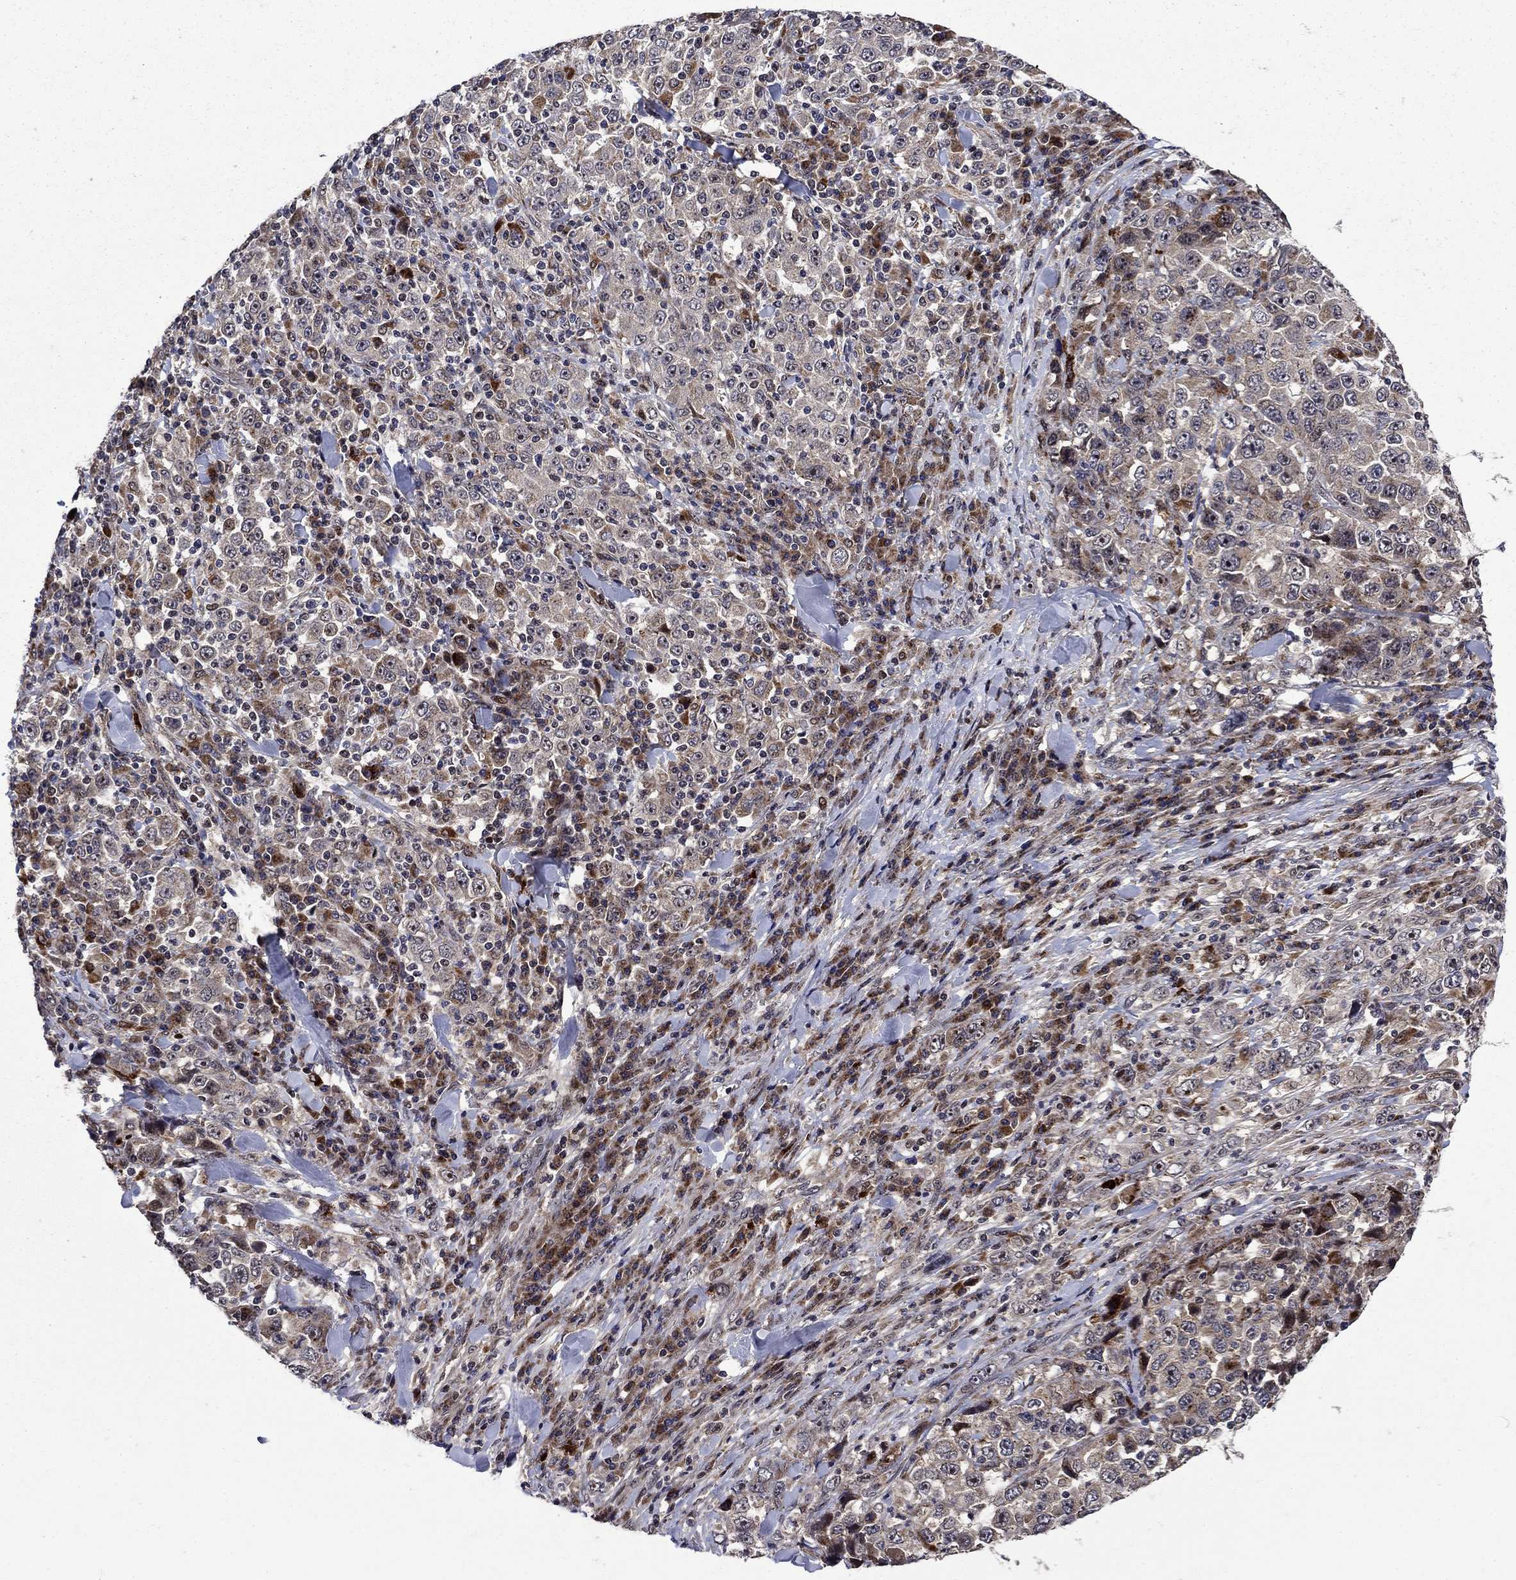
{"staining": {"intensity": "moderate", "quantity": "<25%", "location": "cytoplasmic/membranous"}, "tissue": "stomach cancer", "cell_type": "Tumor cells", "image_type": "cancer", "snomed": [{"axis": "morphology", "description": "Normal tissue, NOS"}, {"axis": "morphology", "description": "Adenocarcinoma, NOS"}, {"axis": "topography", "description": "Stomach, upper"}, {"axis": "topography", "description": "Stomach"}], "caption": "Immunohistochemical staining of stomach cancer demonstrates low levels of moderate cytoplasmic/membranous protein expression in about <25% of tumor cells.", "gene": "AGTPBP1", "patient": {"sex": "male", "age": 59}}